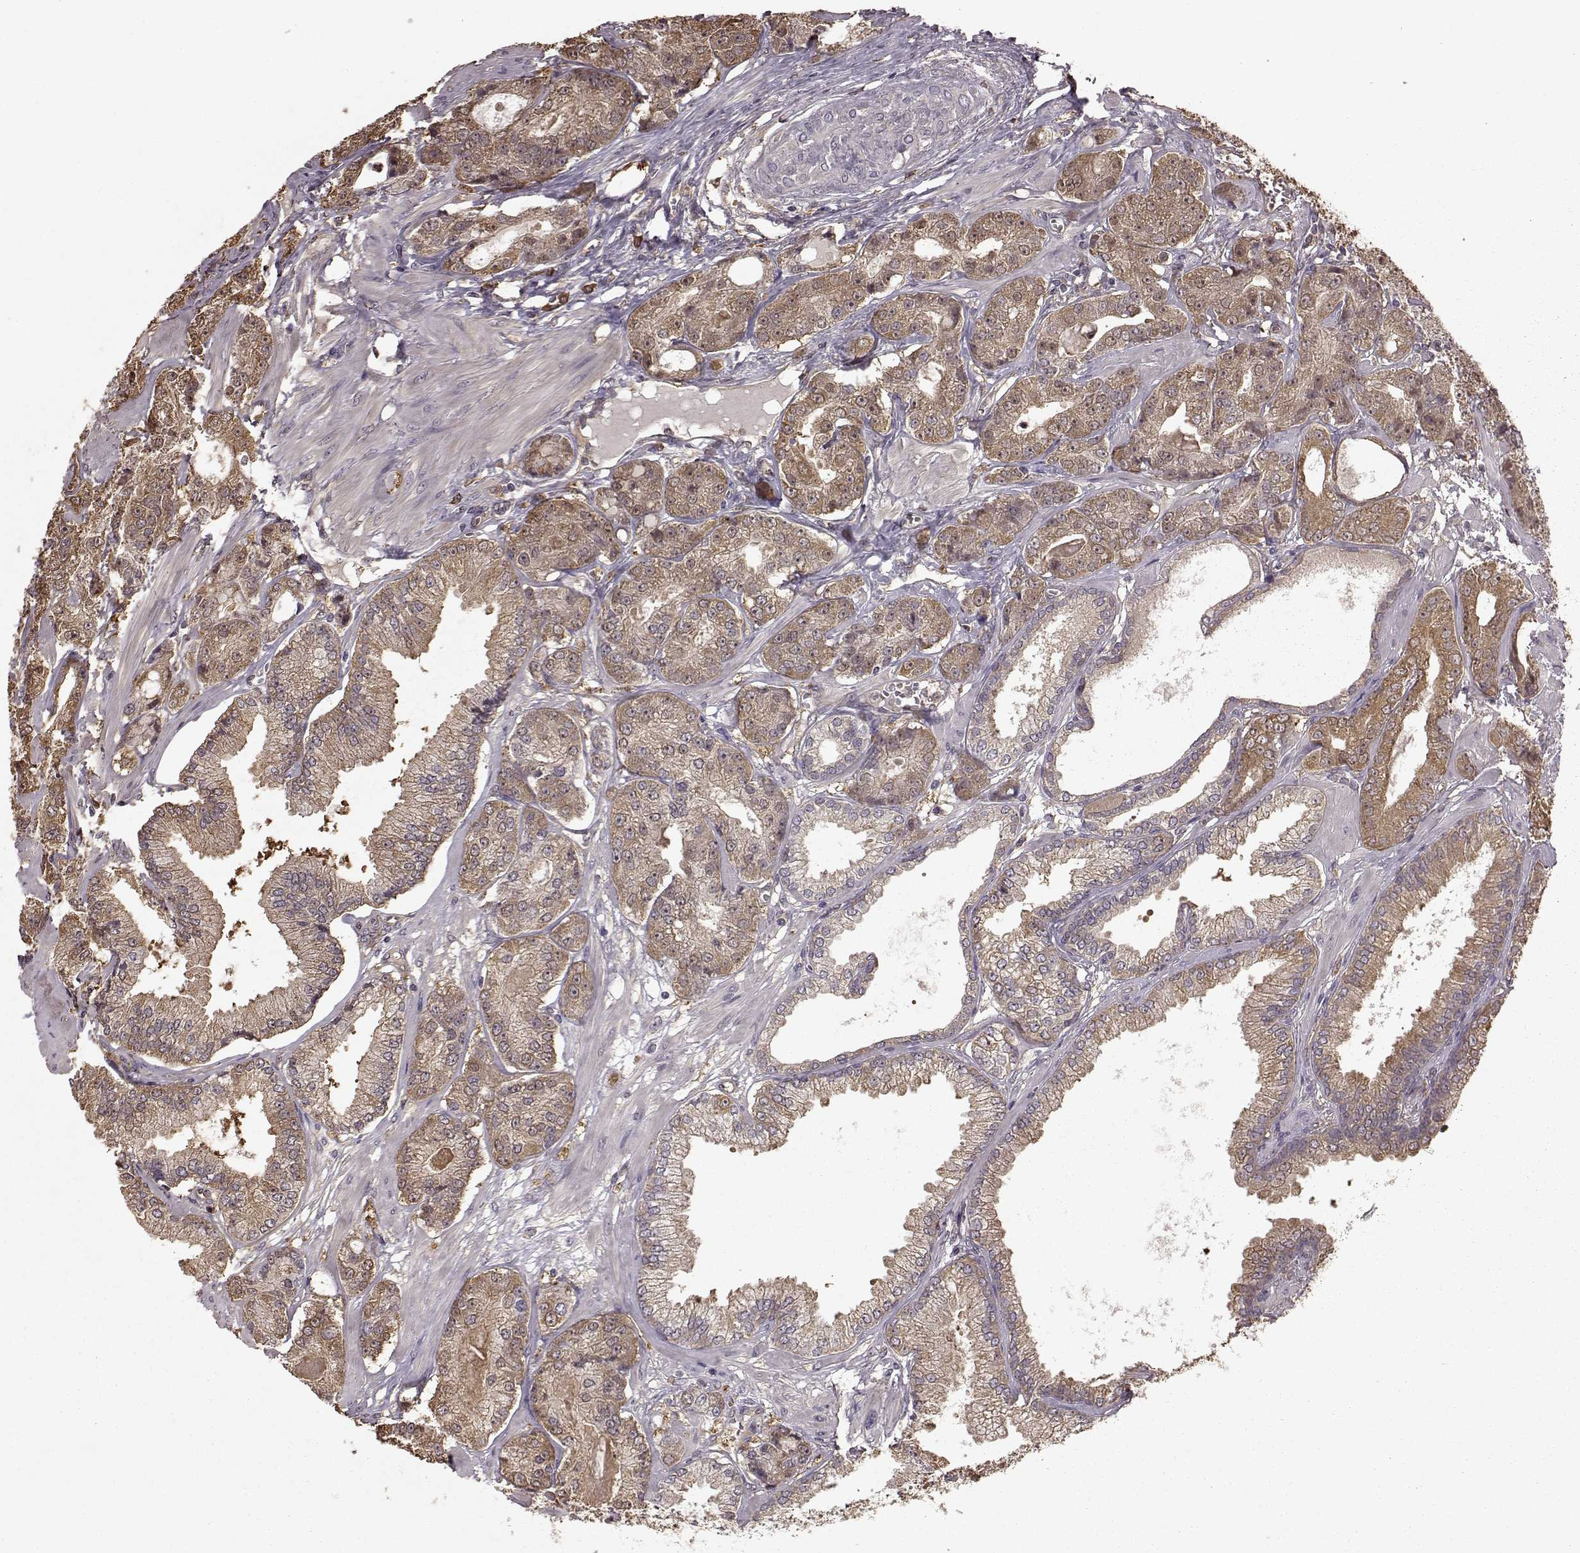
{"staining": {"intensity": "moderate", "quantity": "25%-75%", "location": "cytoplasmic/membranous"}, "tissue": "prostate cancer", "cell_type": "Tumor cells", "image_type": "cancer", "snomed": [{"axis": "morphology", "description": "Adenocarcinoma, NOS"}, {"axis": "topography", "description": "Prostate"}], "caption": "Brown immunohistochemical staining in human prostate cancer (adenocarcinoma) shows moderate cytoplasmic/membranous expression in approximately 25%-75% of tumor cells.", "gene": "NME1-NME2", "patient": {"sex": "male", "age": 64}}